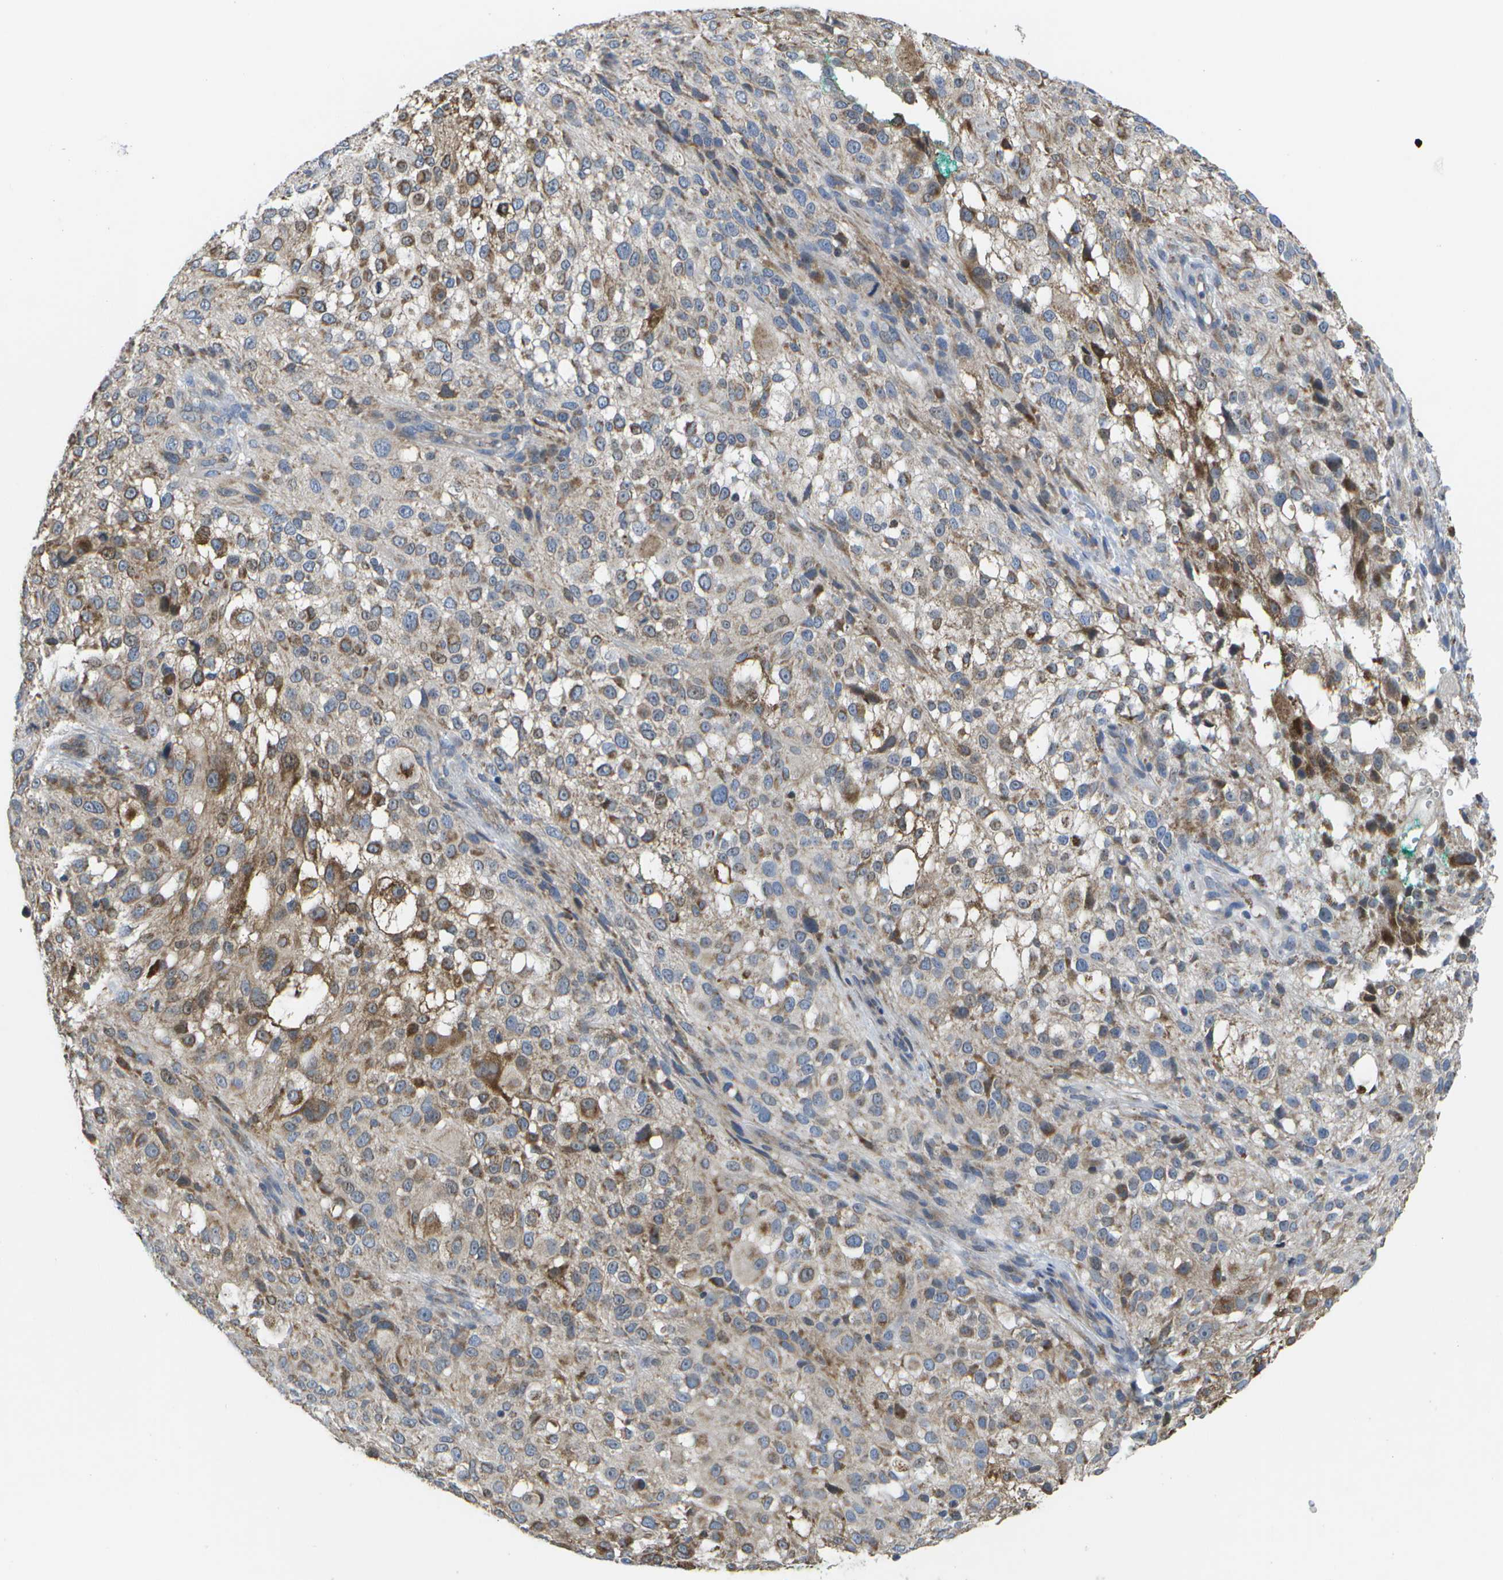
{"staining": {"intensity": "moderate", "quantity": ">75%", "location": "cytoplasmic/membranous"}, "tissue": "melanoma", "cell_type": "Tumor cells", "image_type": "cancer", "snomed": [{"axis": "morphology", "description": "Necrosis, NOS"}, {"axis": "morphology", "description": "Malignant melanoma, NOS"}, {"axis": "topography", "description": "Skin"}], "caption": "Immunohistochemistry staining of malignant melanoma, which reveals medium levels of moderate cytoplasmic/membranous expression in about >75% of tumor cells indicating moderate cytoplasmic/membranous protein staining. The staining was performed using DAB (3,3'-diaminobenzidine) (brown) for protein detection and nuclei were counterstained in hematoxylin (blue).", "gene": "HADHA", "patient": {"sex": "female", "age": 87}}